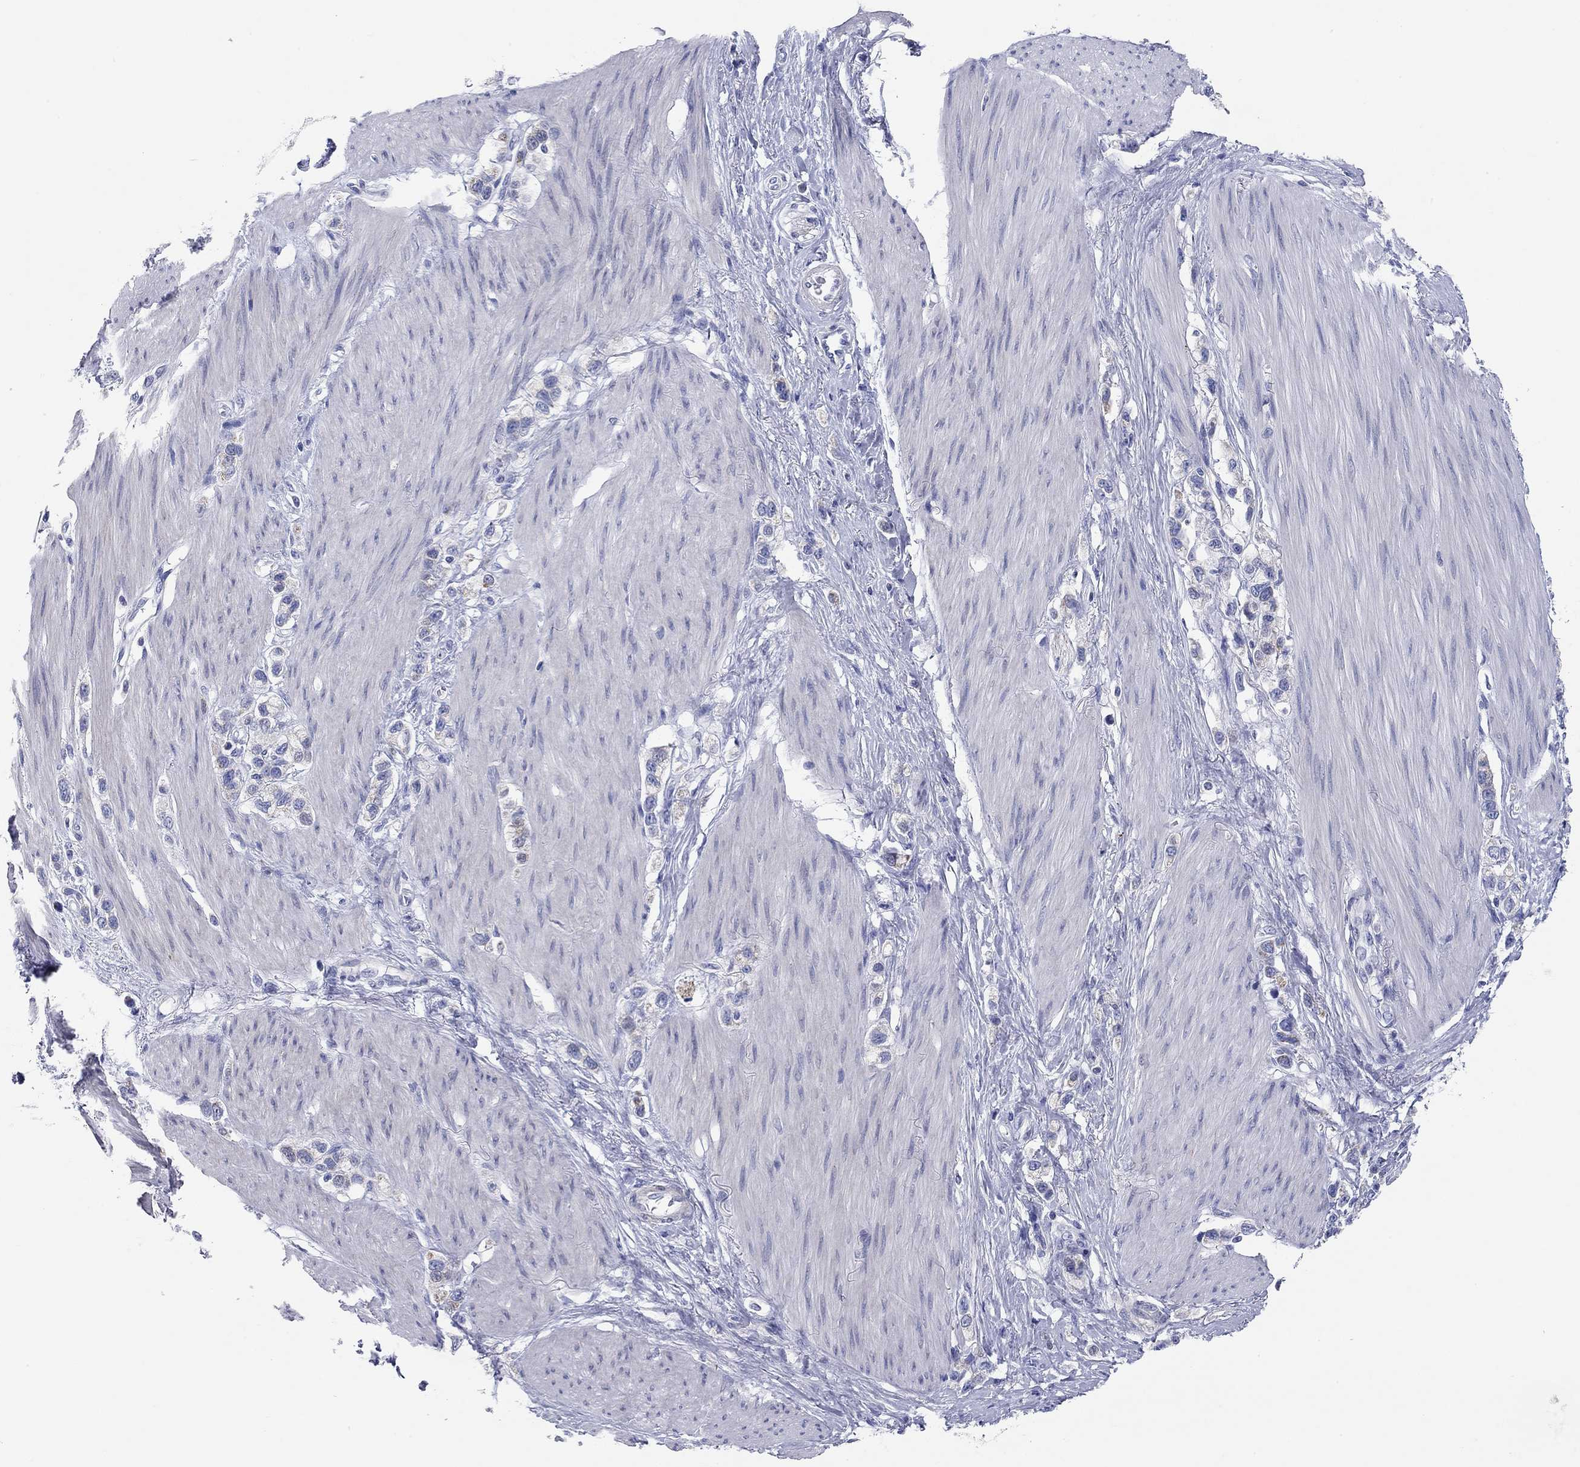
{"staining": {"intensity": "moderate", "quantity": "<25%", "location": "cytoplasmic/membranous"}, "tissue": "stomach cancer", "cell_type": "Tumor cells", "image_type": "cancer", "snomed": [{"axis": "morphology", "description": "Normal tissue, NOS"}, {"axis": "morphology", "description": "Adenocarcinoma, NOS"}, {"axis": "morphology", "description": "Adenocarcinoma, High grade"}, {"axis": "topography", "description": "Stomach, upper"}, {"axis": "topography", "description": "Stomach"}], "caption": "Stomach cancer was stained to show a protein in brown. There is low levels of moderate cytoplasmic/membranous expression in about <25% of tumor cells.", "gene": "CHI3L2", "patient": {"sex": "female", "age": 65}}